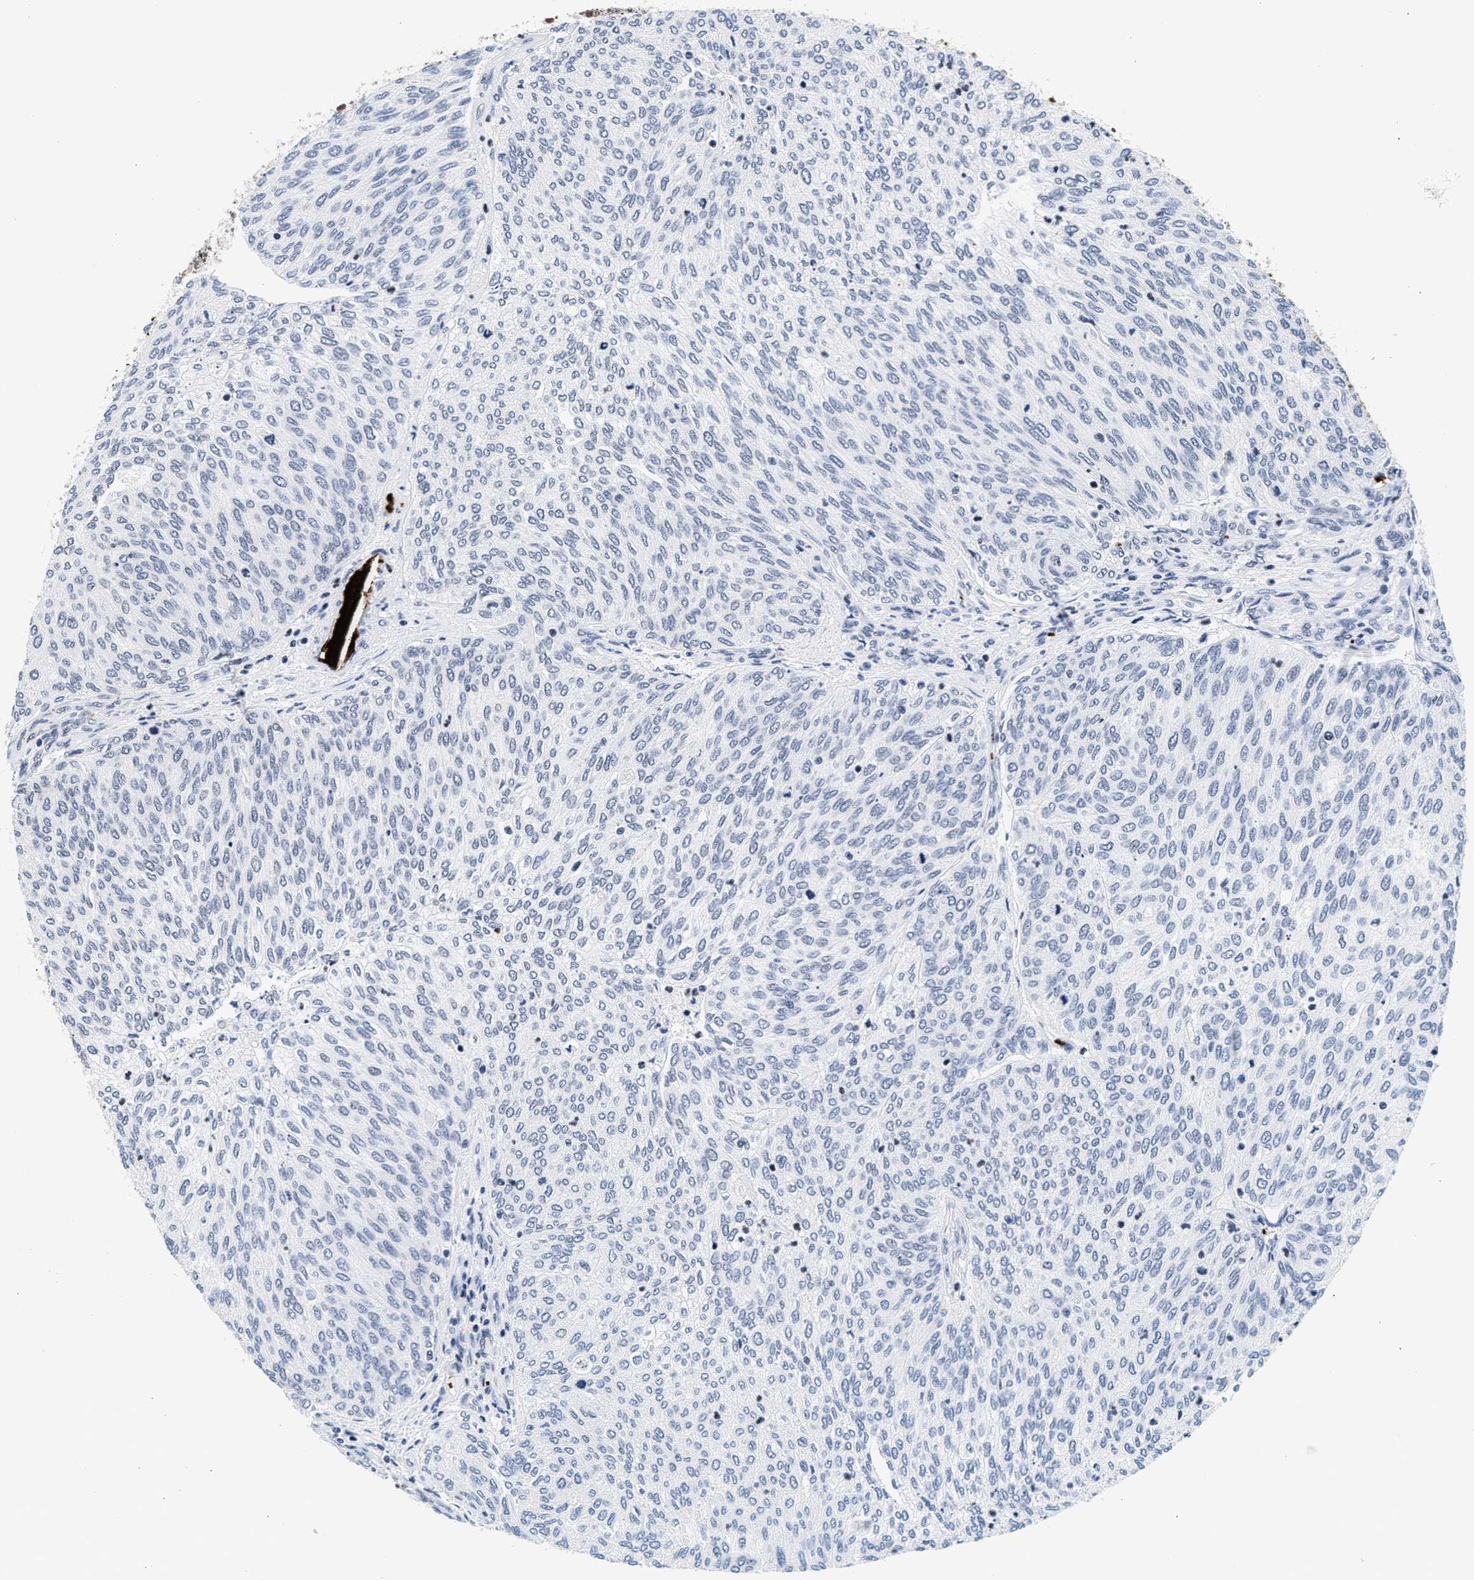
{"staining": {"intensity": "negative", "quantity": "none", "location": "none"}, "tissue": "urothelial cancer", "cell_type": "Tumor cells", "image_type": "cancer", "snomed": [{"axis": "morphology", "description": "Urothelial carcinoma, Low grade"}, {"axis": "topography", "description": "Urinary bladder"}], "caption": "The immunohistochemistry photomicrograph has no significant positivity in tumor cells of low-grade urothelial carcinoma tissue.", "gene": "RAD21", "patient": {"sex": "female", "age": 79}}